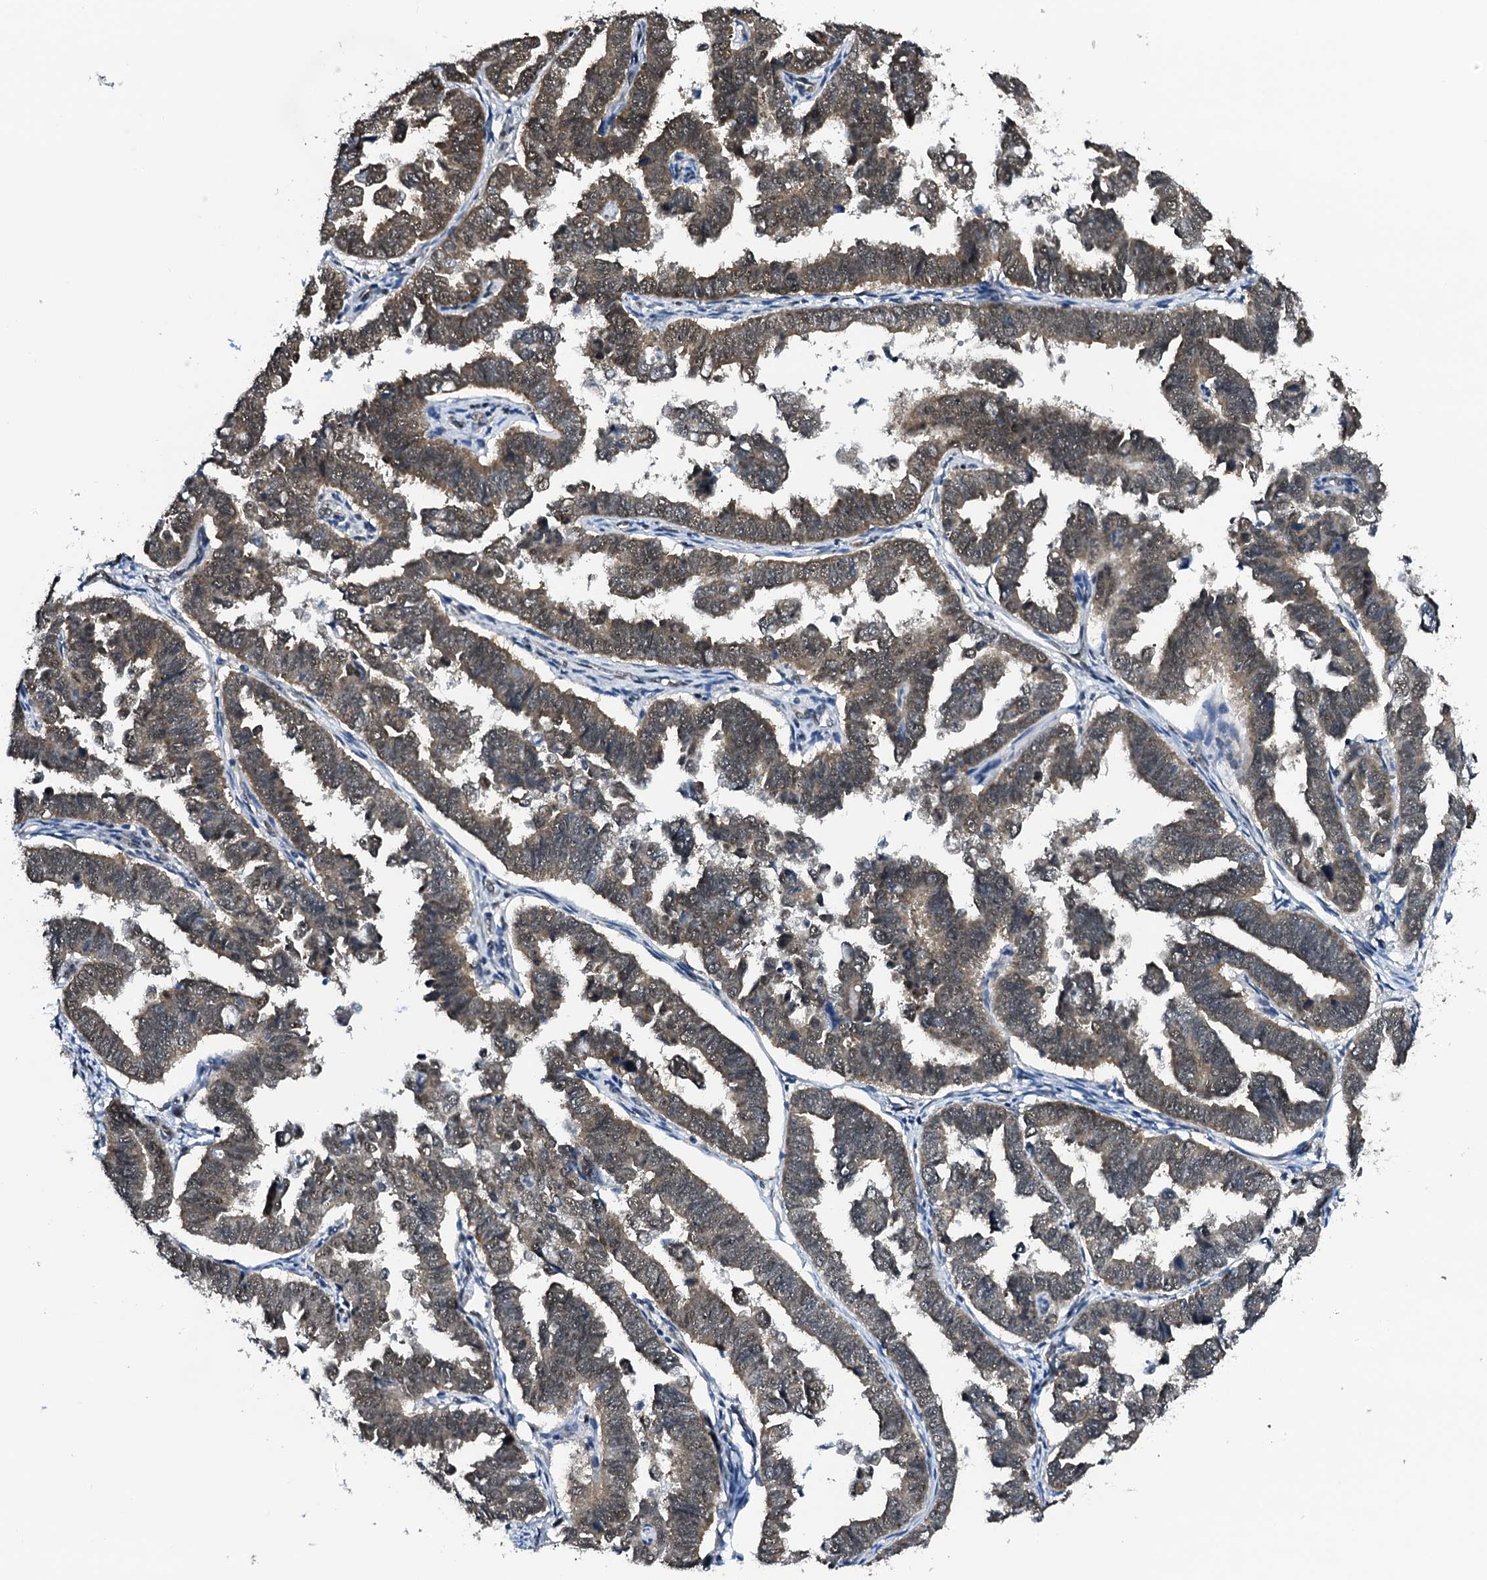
{"staining": {"intensity": "moderate", "quantity": ">75%", "location": "cytoplasmic/membranous,nuclear"}, "tissue": "endometrial cancer", "cell_type": "Tumor cells", "image_type": "cancer", "snomed": [{"axis": "morphology", "description": "Adenocarcinoma, NOS"}, {"axis": "topography", "description": "Endometrium"}], "caption": "Protein staining of endometrial cancer tissue displays moderate cytoplasmic/membranous and nuclear positivity in about >75% of tumor cells.", "gene": "CWC15", "patient": {"sex": "female", "age": 75}}